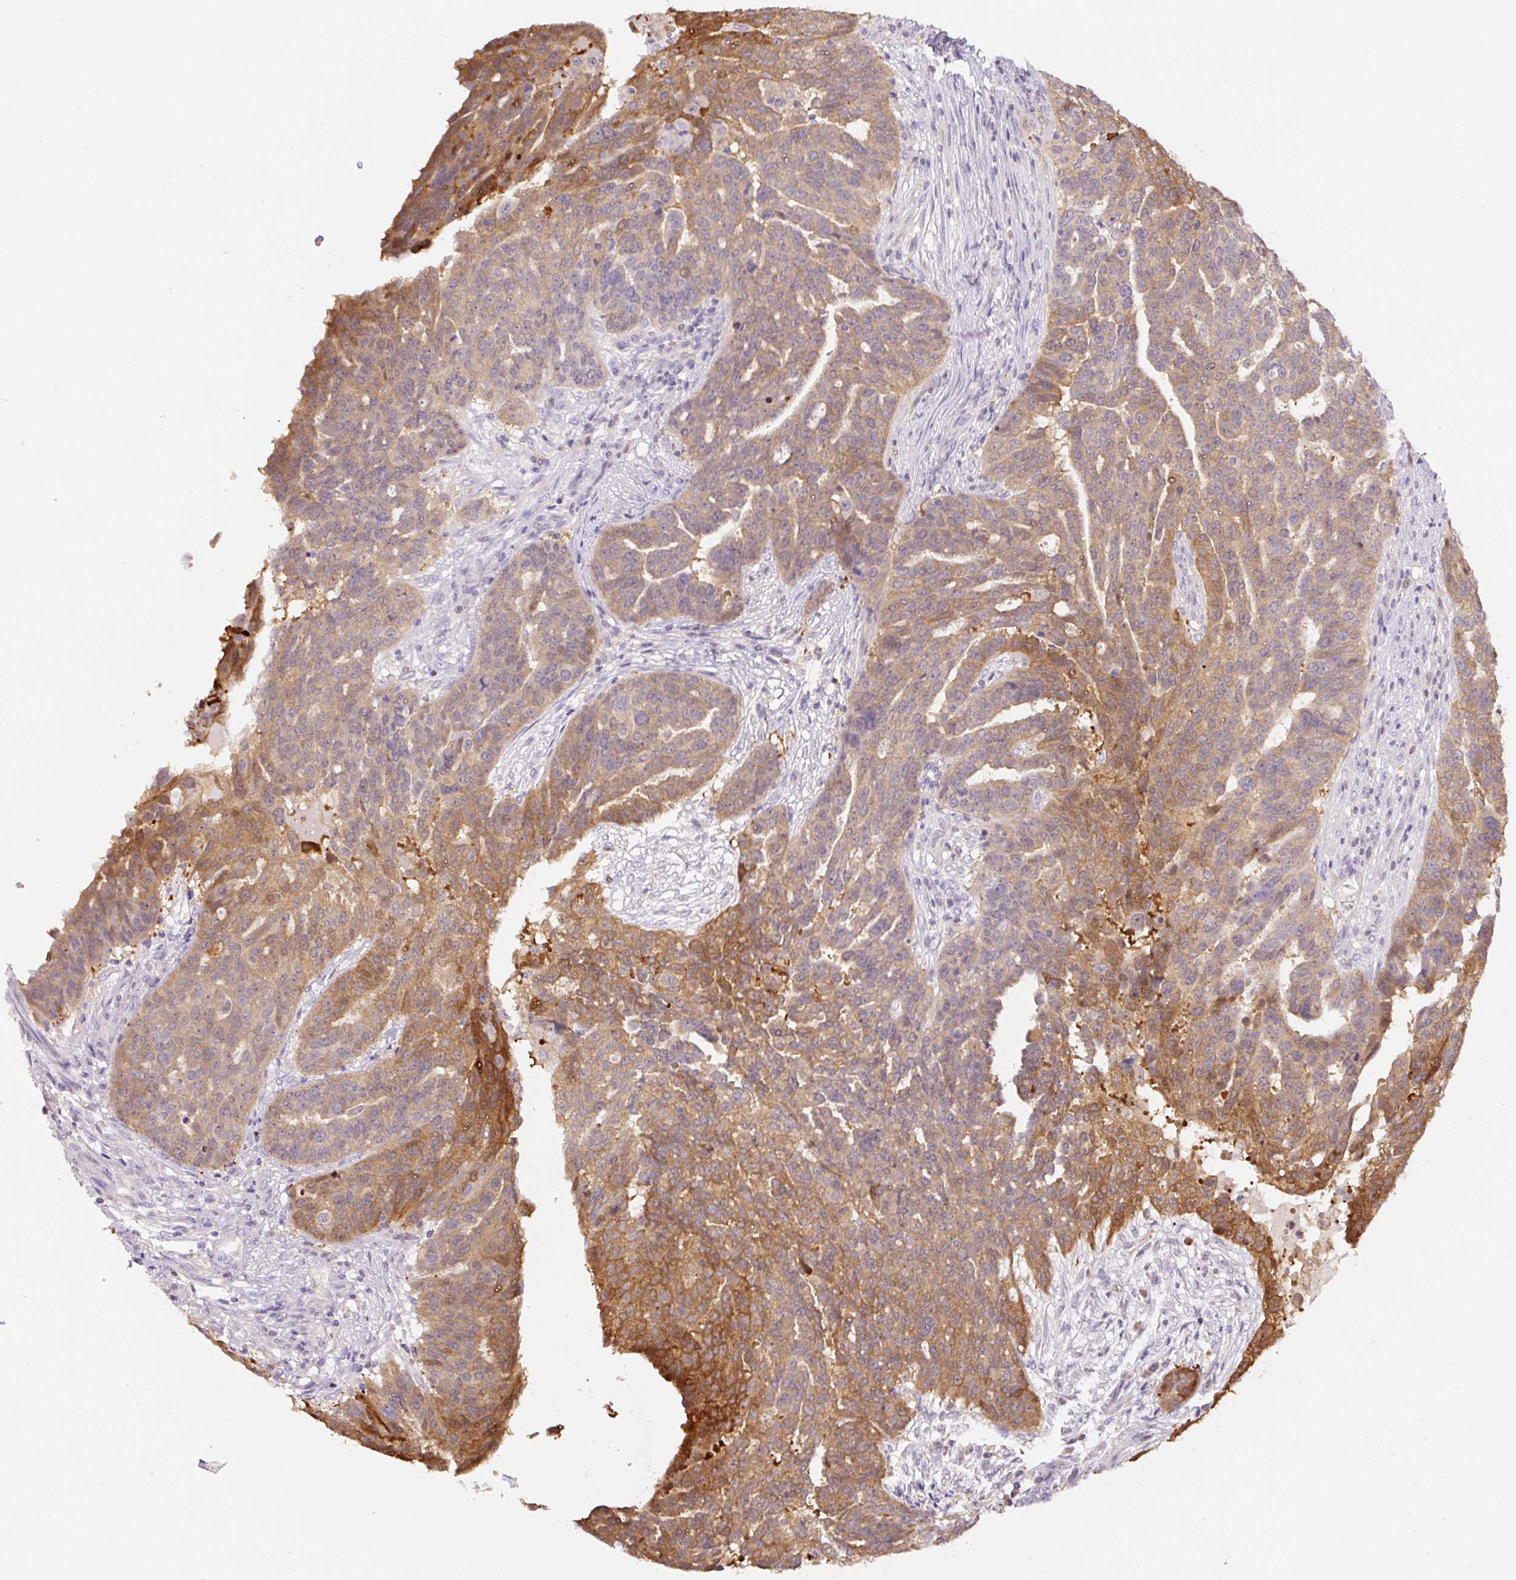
{"staining": {"intensity": "moderate", "quantity": "25%-75%", "location": "cytoplasmic/membranous"}, "tissue": "ovarian cancer", "cell_type": "Tumor cells", "image_type": "cancer", "snomed": [{"axis": "morphology", "description": "Cystadenocarcinoma, serous, NOS"}, {"axis": "topography", "description": "Ovary"}], "caption": "About 25%-75% of tumor cells in human ovarian cancer (serous cystadenocarcinoma) reveal moderate cytoplasmic/membranous protein expression as visualized by brown immunohistochemical staining.", "gene": "SPSB2", "patient": {"sex": "female", "age": 59}}